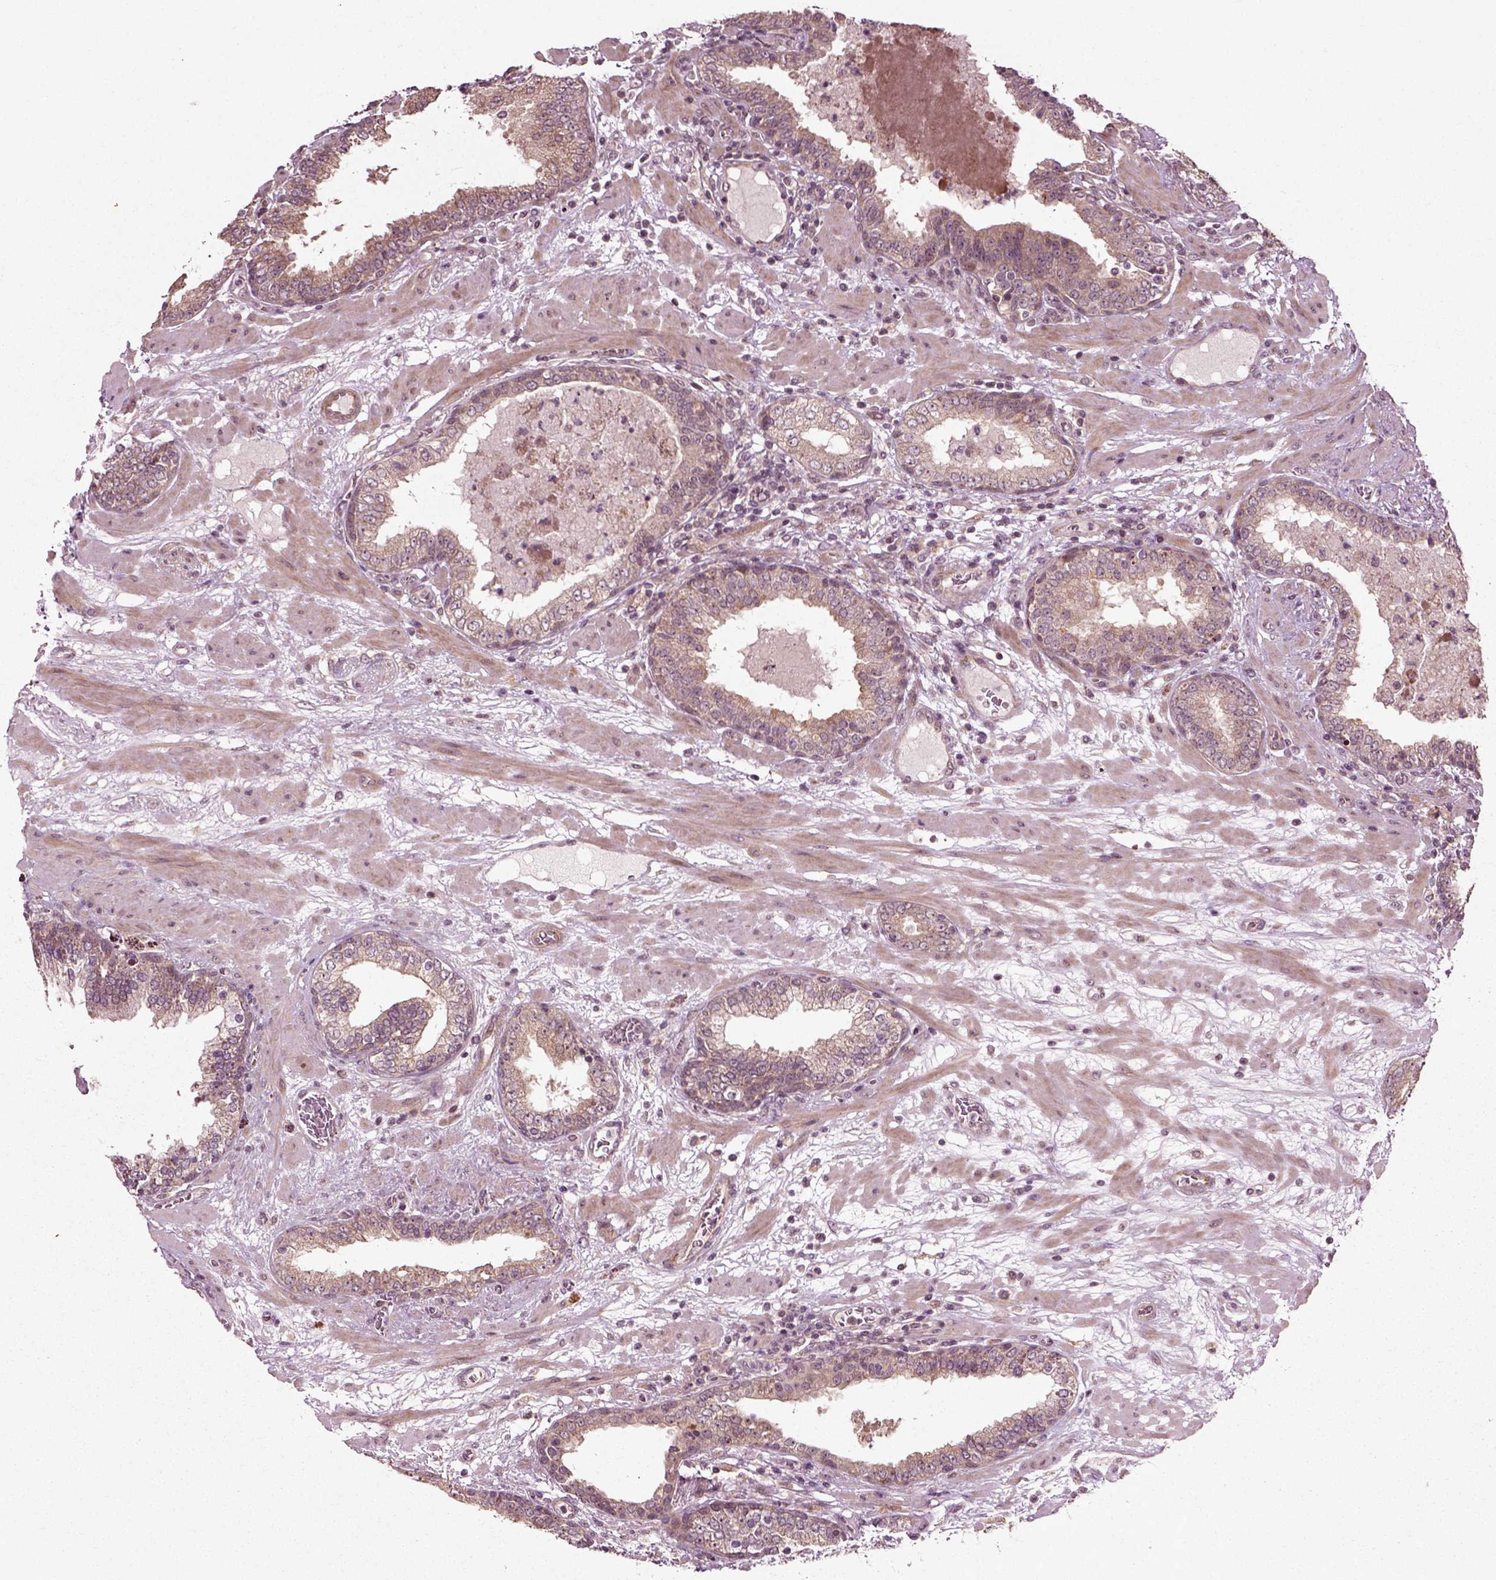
{"staining": {"intensity": "weak", "quantity": ">75%", "location": "cytoplasmic/membranous"}, "tissue": "prostate cancer", "cell_type": "Tumor cells", "image_type": "cancer", "snomed": [{"axis": "morphology", "description": "Adenocarcinoma, Low grade"}, {"axis": "topography", "description": "Prostate"}], "caption": "Prostate cancer stained with a brown dye shows weak cytoplasmic/membranous positive staining in approximately >75% of tumor cells.", "gene": "PLCD3", "patient": {"sex": "male", "age": 60}}